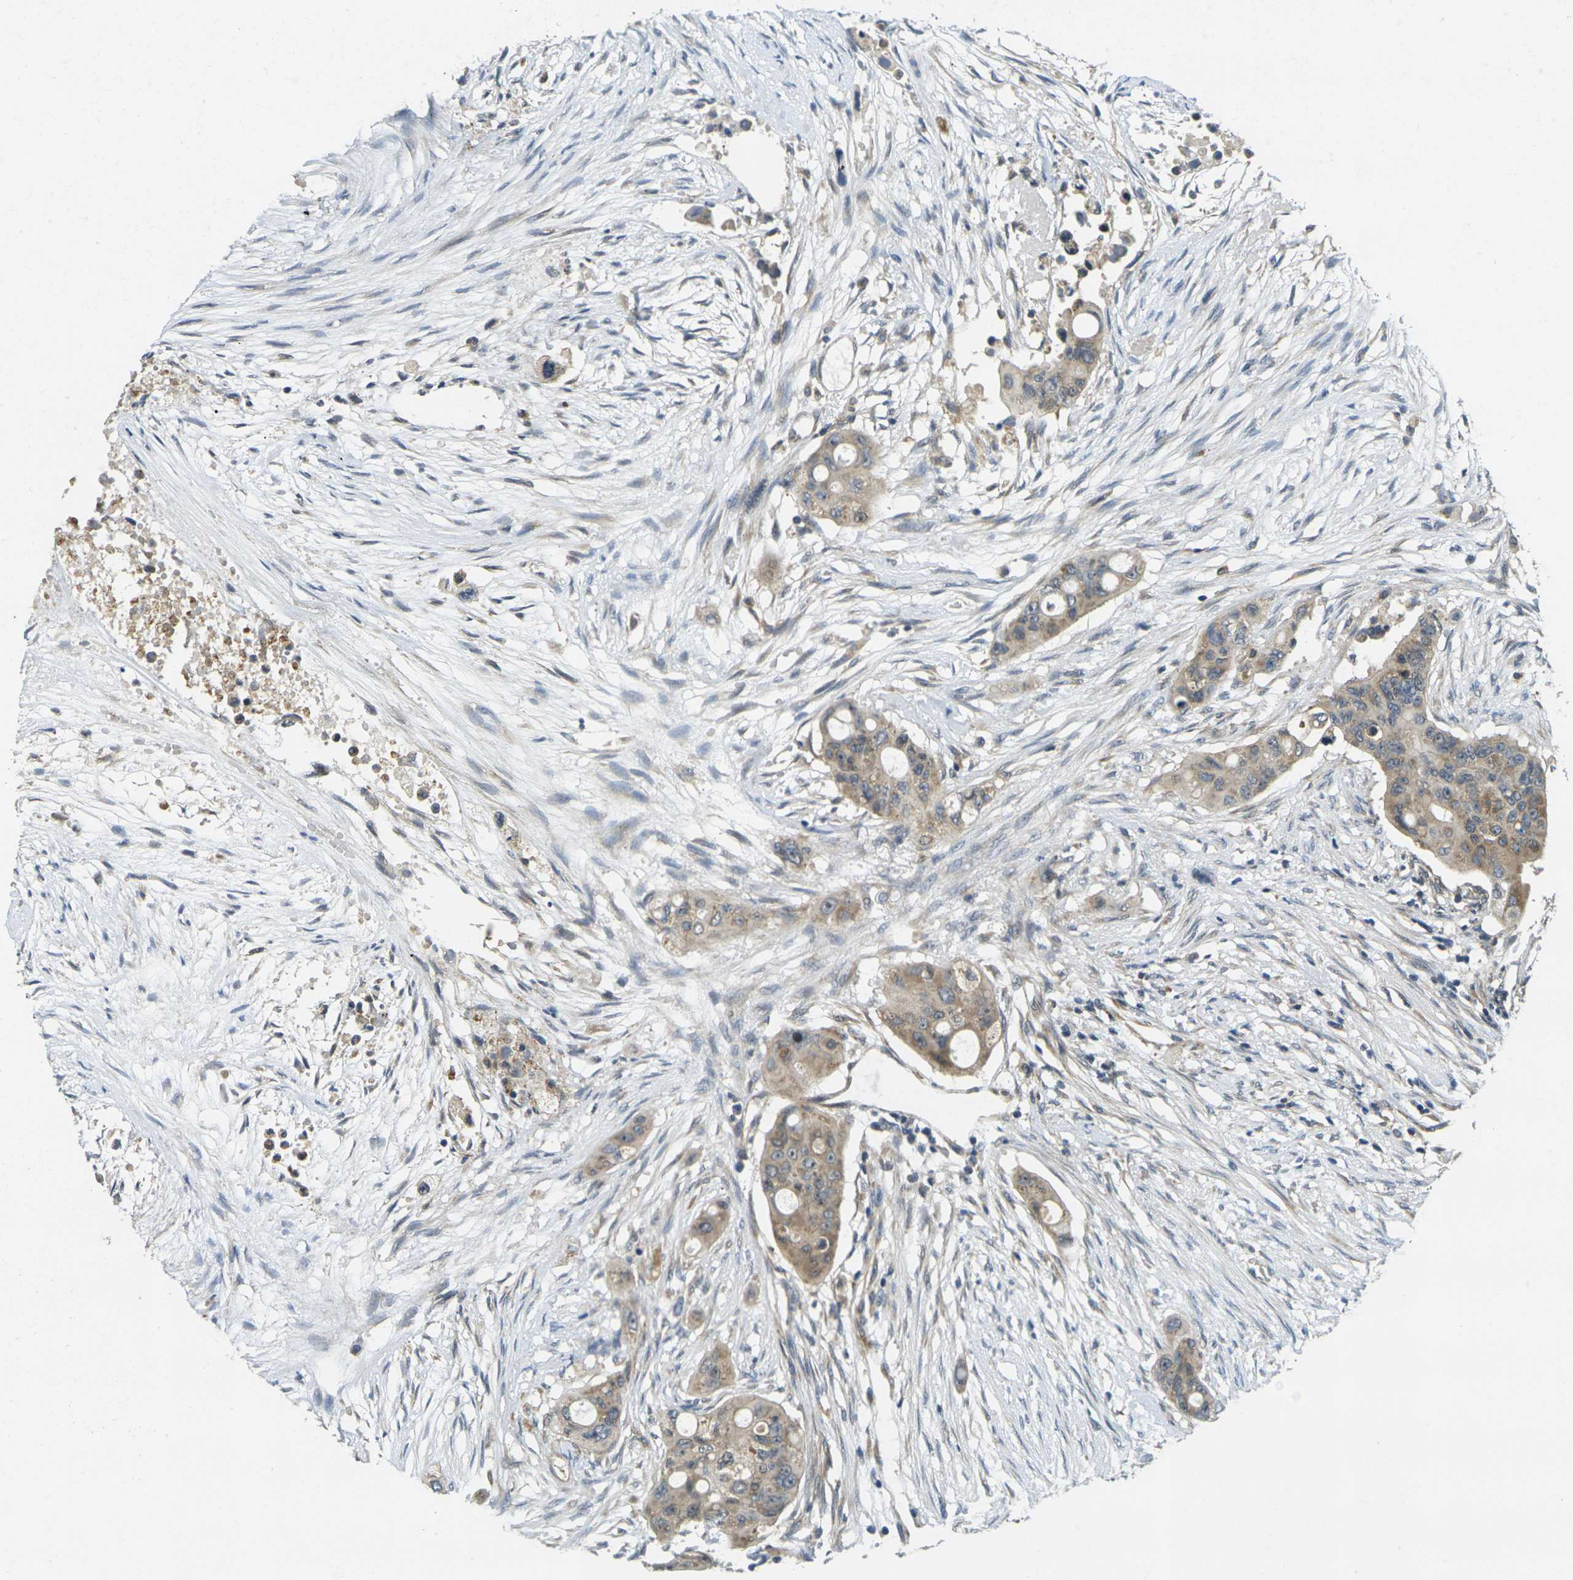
{"staining": {"intensity": "weak", "quantity": ">75%", "location": "cytoplasmic/membranous"}, "tissue": "colorectal cancer", "cell_type": "Tumor cells", "image_type": "cancer", "snomed": [{"axis": "morphology", "description": "Adenocarcinoma, NOS"}, {"axis": "topography", "description": "Colon"}], "caption": "Immunohistochemistry (IHC) staining of colorectal cancer (adenocarcinoma), which shows low levels of weak cytoplasmic/membranous expression in approximately >75% of tumor cells indicating weak cytoplasmic/membranous protein expression. The staining was performed using DAB (3,3'-diaminobenzidine) (brown) for protein detection and nuclei were counterstained in hematoxylin (blue).", "gene": "MINAR2", "patient": {"sex": "female", "age": 57}}